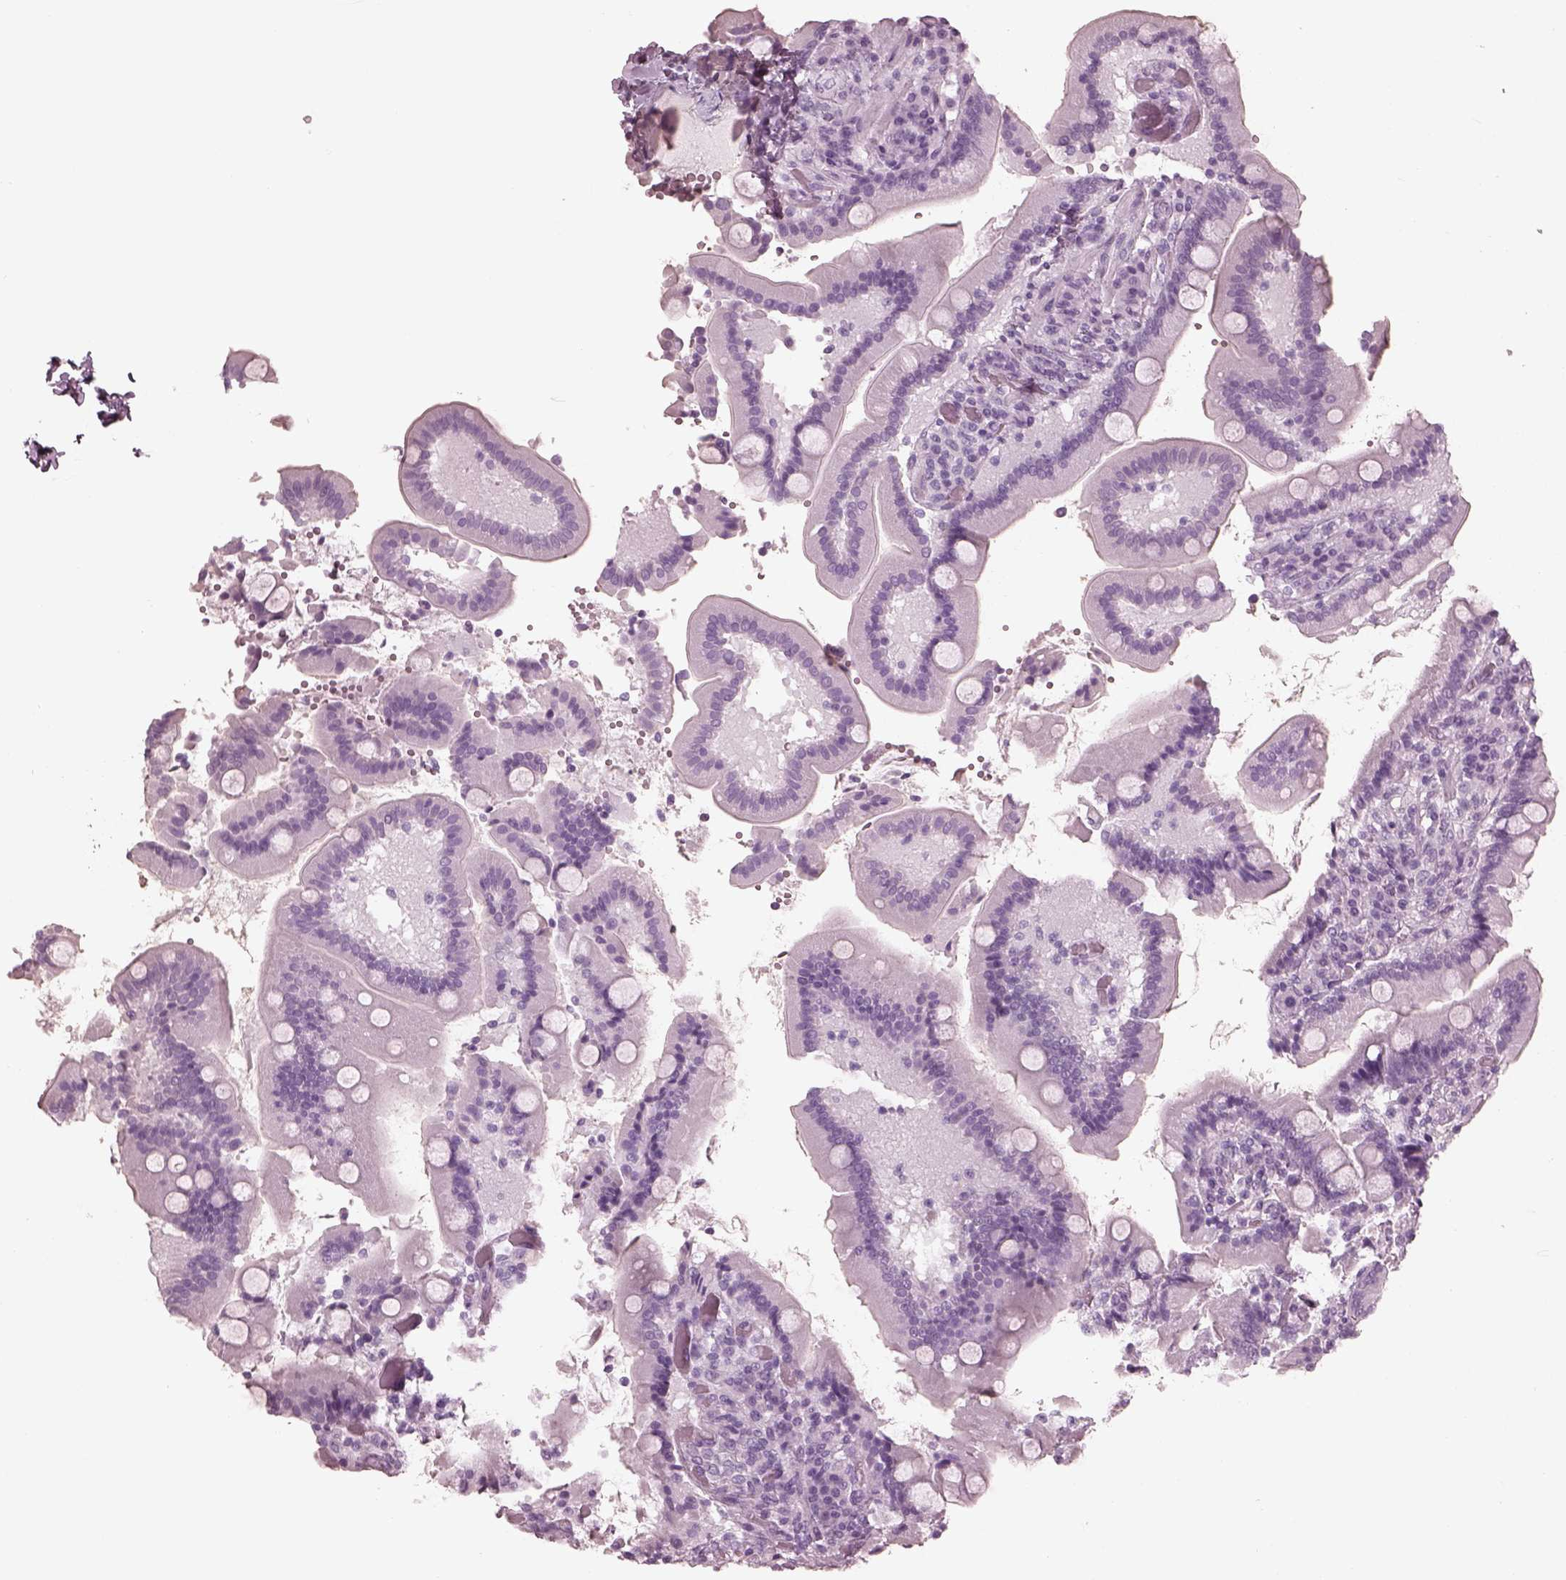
{"staining": {"intensity": "negative", "quantity": "none", "location": "none"}, "tissue": "duodenum", "cell_type": "Glandular cells", "image_type": "normal", "snomed": [{"axis": "morphology", "description": "Normal tissue, NOS"}, {"axis": "topography", "description": "Duodenum"}], "caption": "This is an IHC photomicrograph of unremarkable human duodenum. There is no positivity in glandular cells.", "gene": "FABP9", "patient": {"sex": "female", "age": 62}}